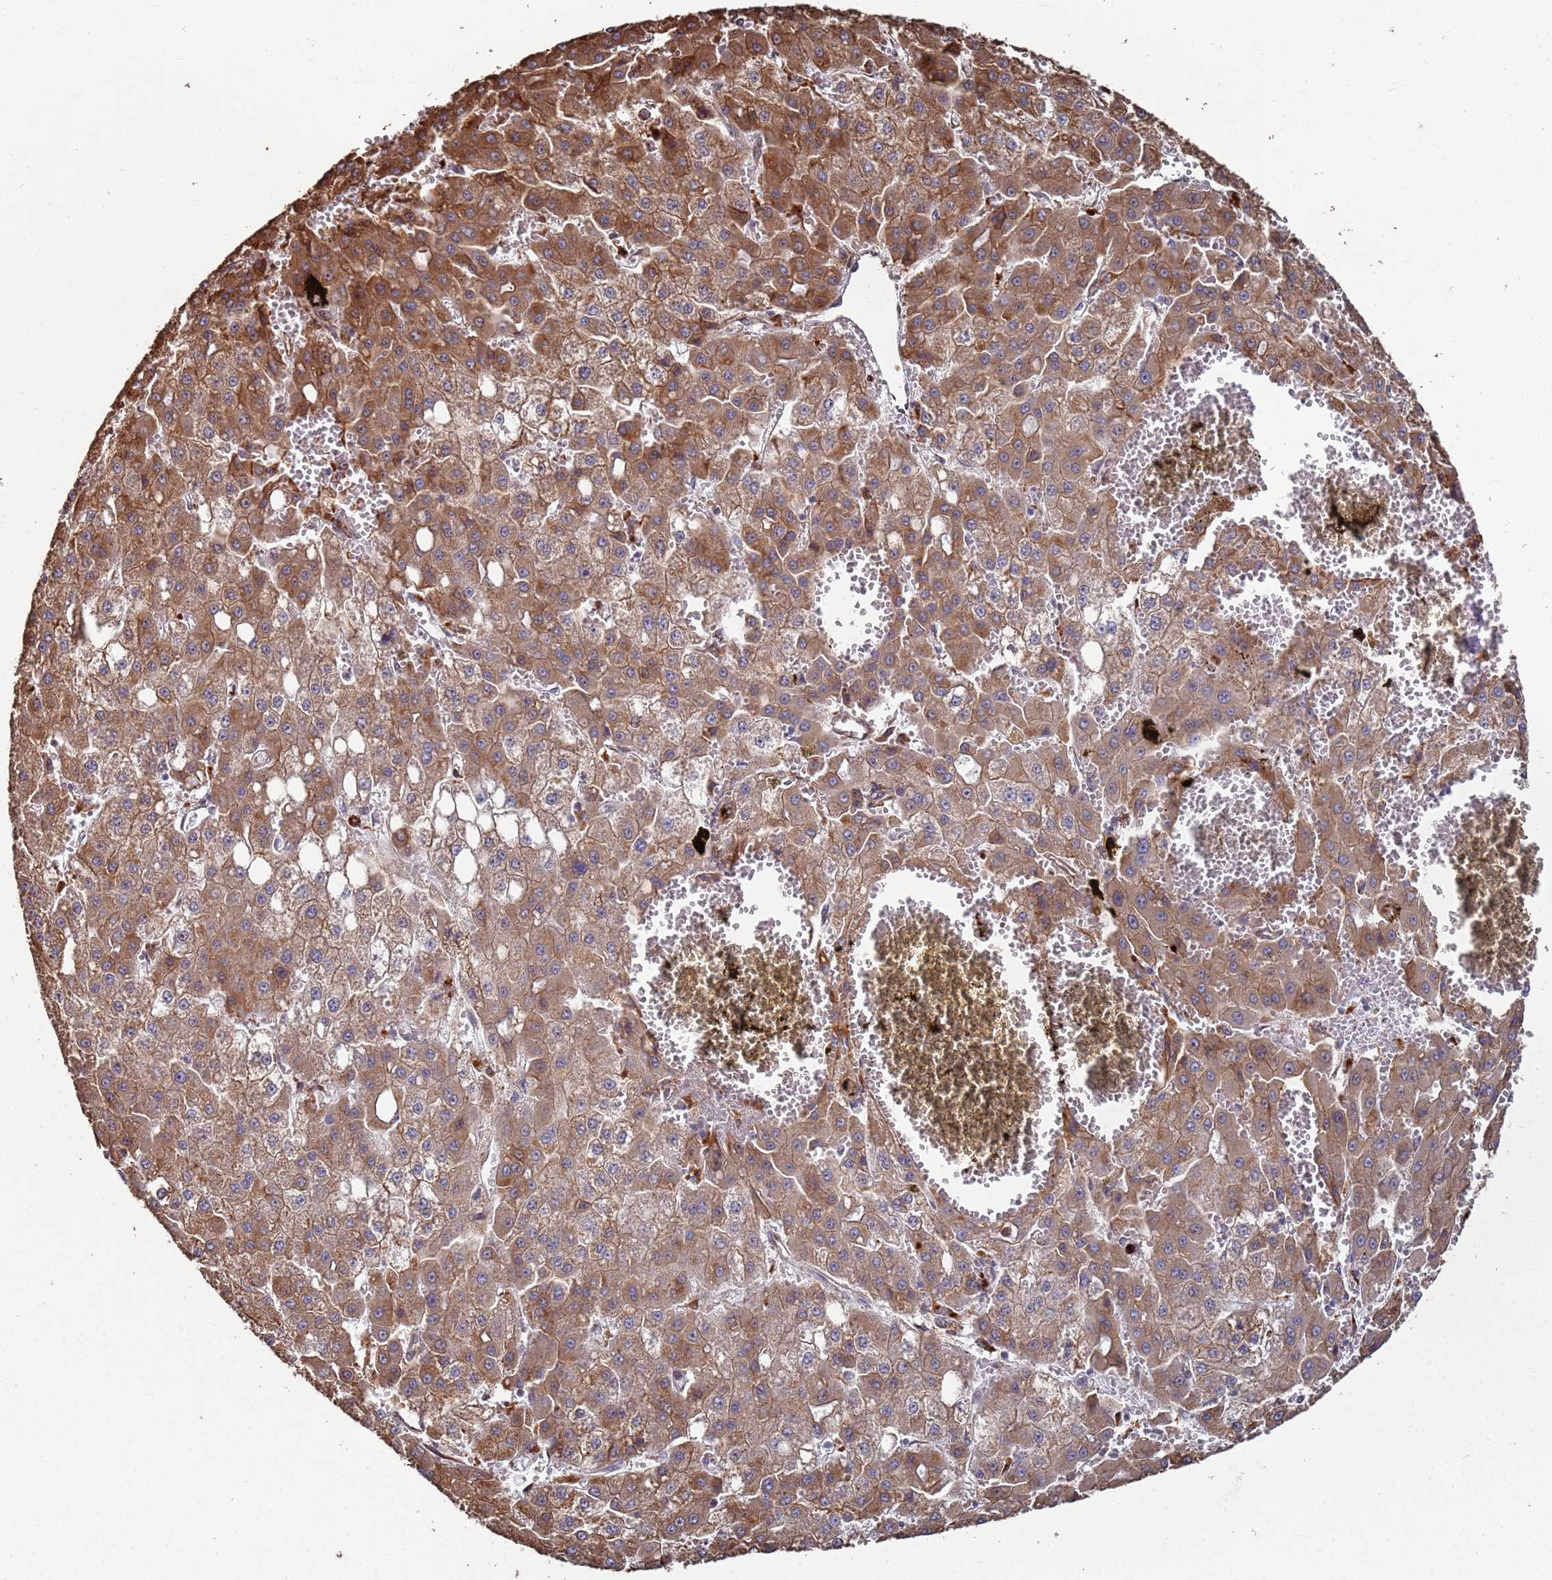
{"staining": {"intensity": "strong", "quantity": ">75%", "location": "cytoplasmic/membranous"}, "tissue": "liver cancer", "cell_type": "Tumor cells", "image_type": "cancer", "snomed": [{"axis": "morphology", "description": "Carcinoma, Hepatocellular, NOS"}, {"axis": "topography", "description": "Liver"}], "caption": "Immunohistochemical staining of liver hepatocellular carcinoma exhibits high levels of strong cytoplasmic/membranous protein expression in approximately >75% of tumor cells. (DAB (3,3'-diaminobenzidine) IHC with brightfield microscopy, high magnification).", "gene": "LACC1", "patient": {"sex": "male", "age": 47}}